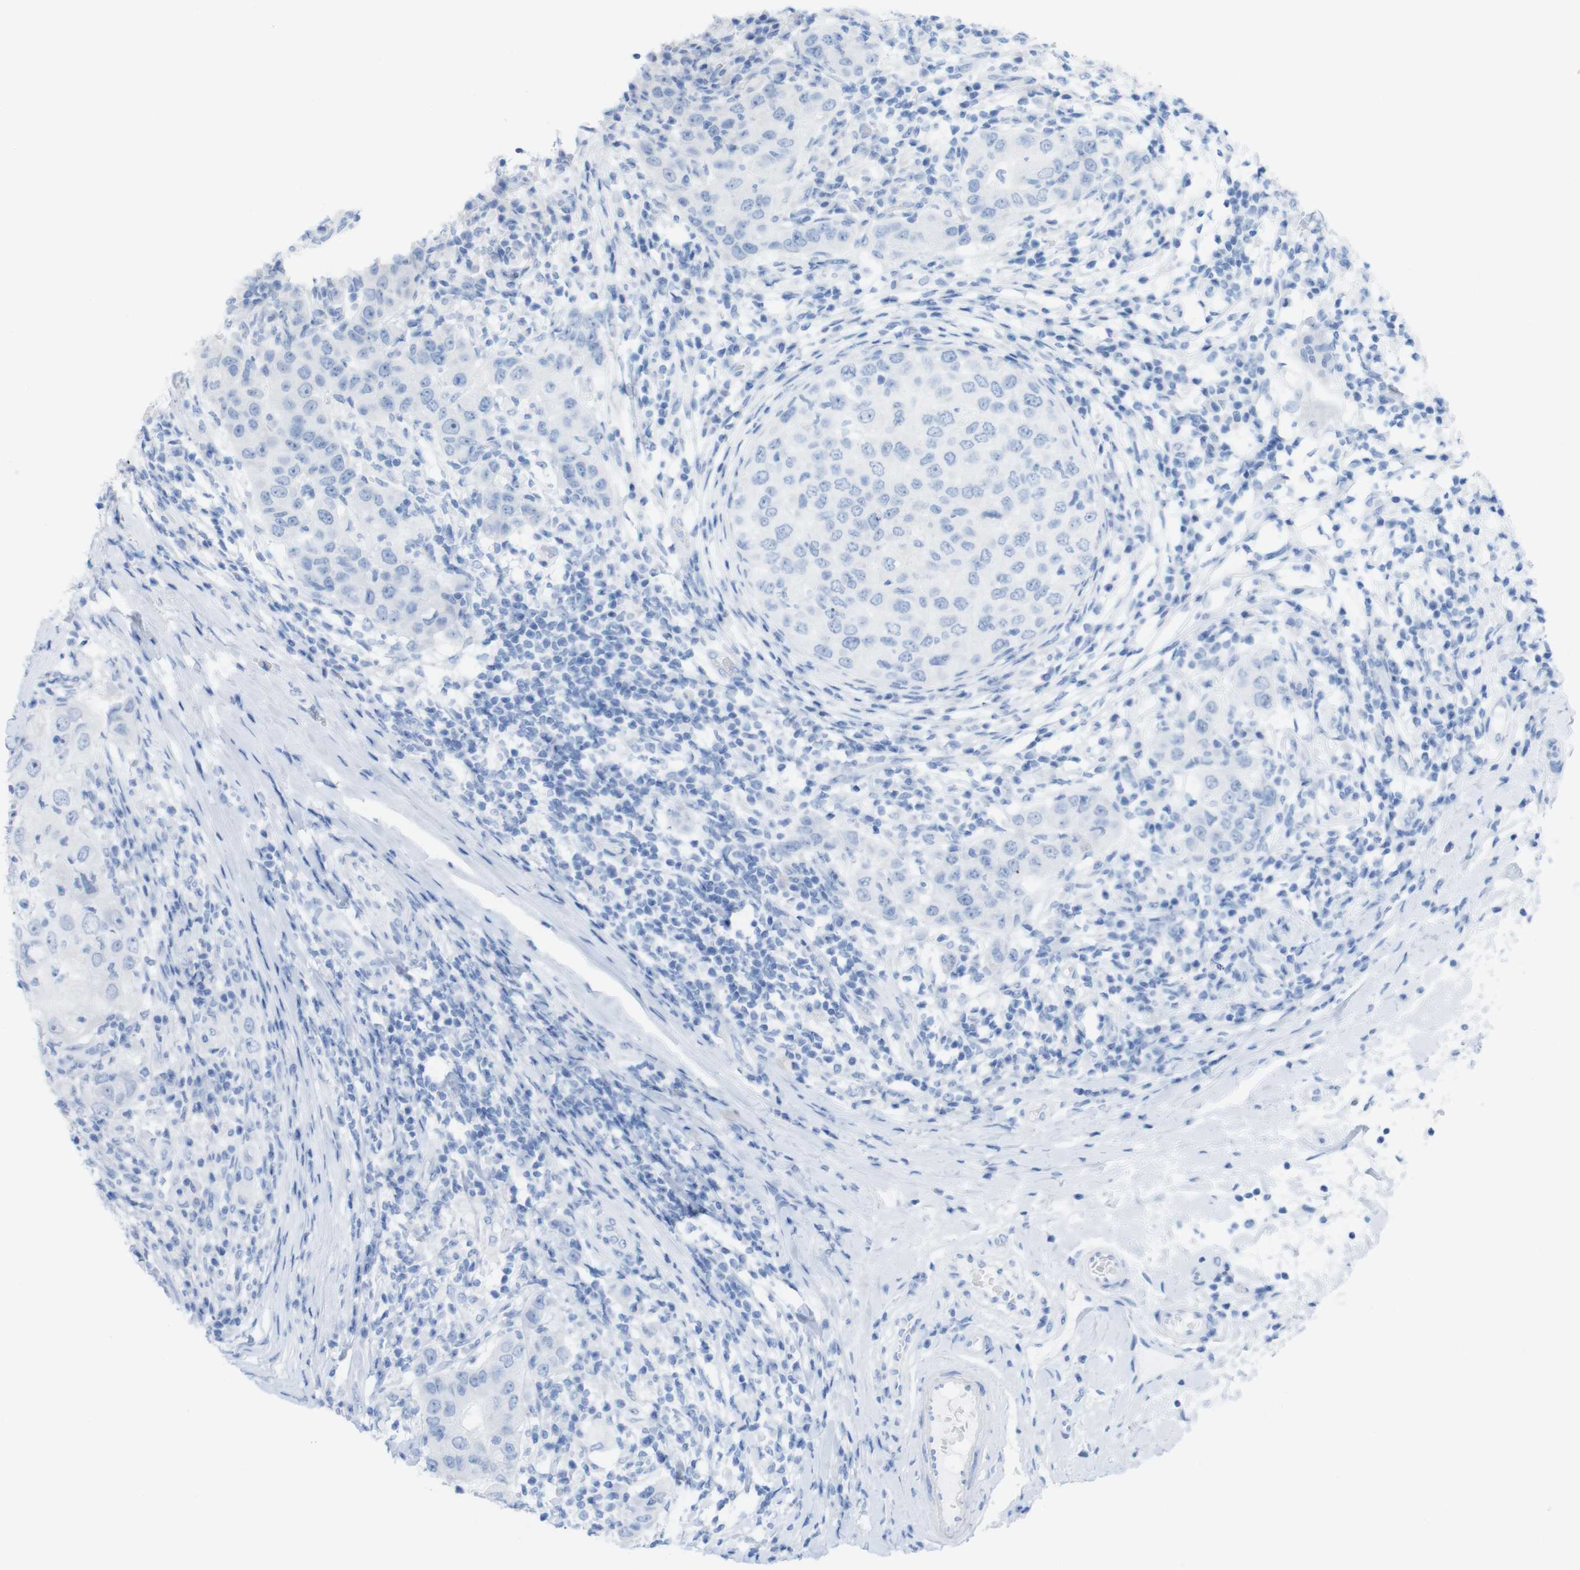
{"staining": {"intensity": "negative", "quantity": "none", "location": "none"}, "tissue": "breast cancer", "cell_type": "Tumor cells", "image_type": "cancer", "snomed": [{"axis": "morphology", "description": "Duct carcinoma"}, {"axis": "topography", "description": "Breast"}], "caption": "Tumor cells show no significant protein staining in breast cancer (invasive ductal carcinoma).", "gene": "MYH7", "patient": {"sex": "female", "age": 27}}